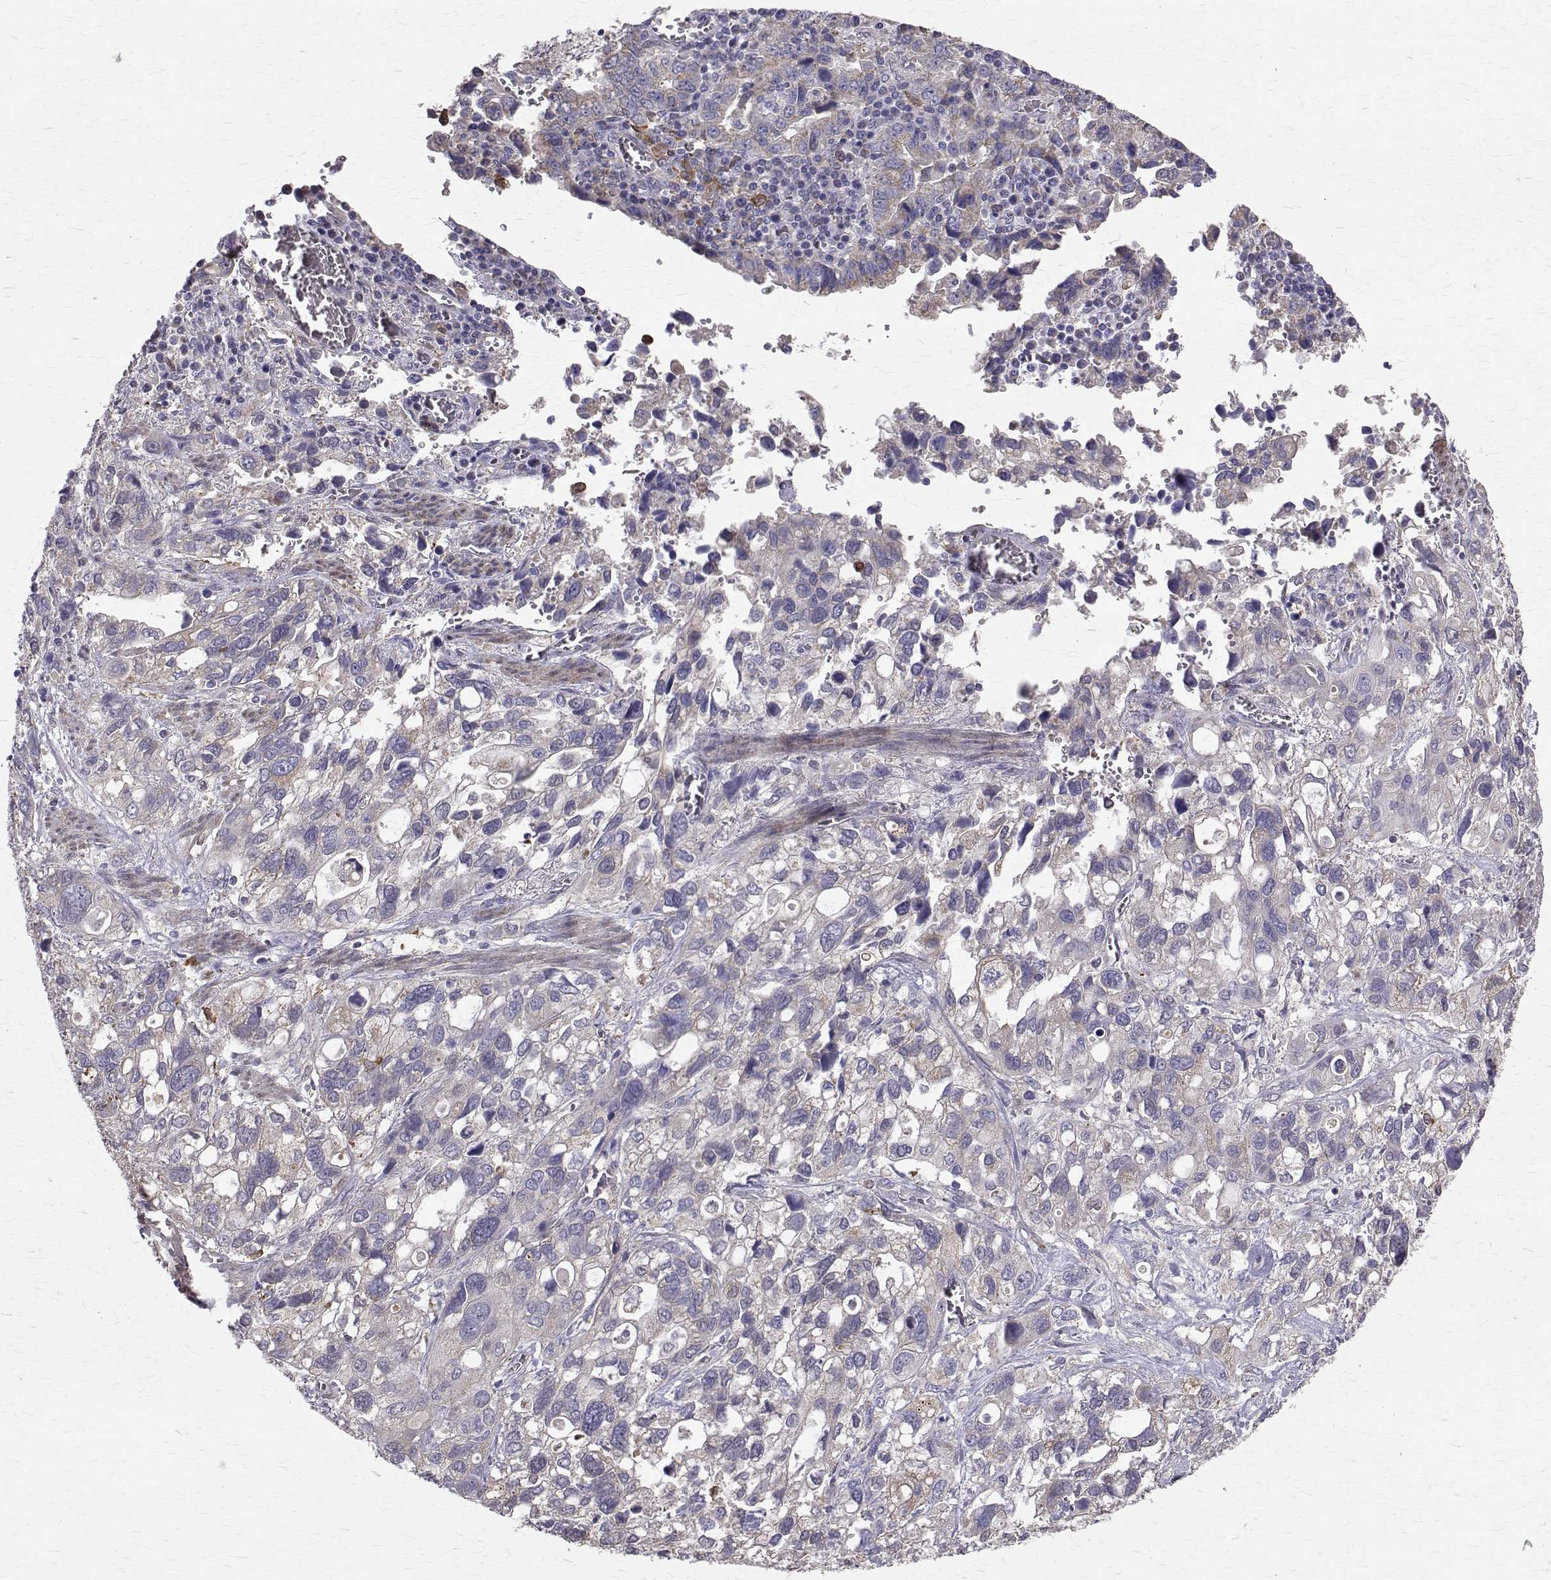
{"staining": {"intensity": "negative", "quantity": "none", "location": "none"}, "tissue": "stomach cancer", "cell_type": "Tumor cells", "image_type": "cancer", "snomed": [{"axis": "morphology", "description": "Adenocarcinoma, NOS"}, {"axis": "topography", "description": "Stomach, upper"}], "caption": "Adenocarcinoma (stomach) was stained to show a protein in brown. There is no significant staining in tumor cells. (Stains: DAB (3,3'-diaminobenzidine) IHC with hematoxylin counter stain, Microscopy: brightfield microscopy at high magnification).", "gene": "CCDC89", "patient": {"sex": "female", "age": 81}}